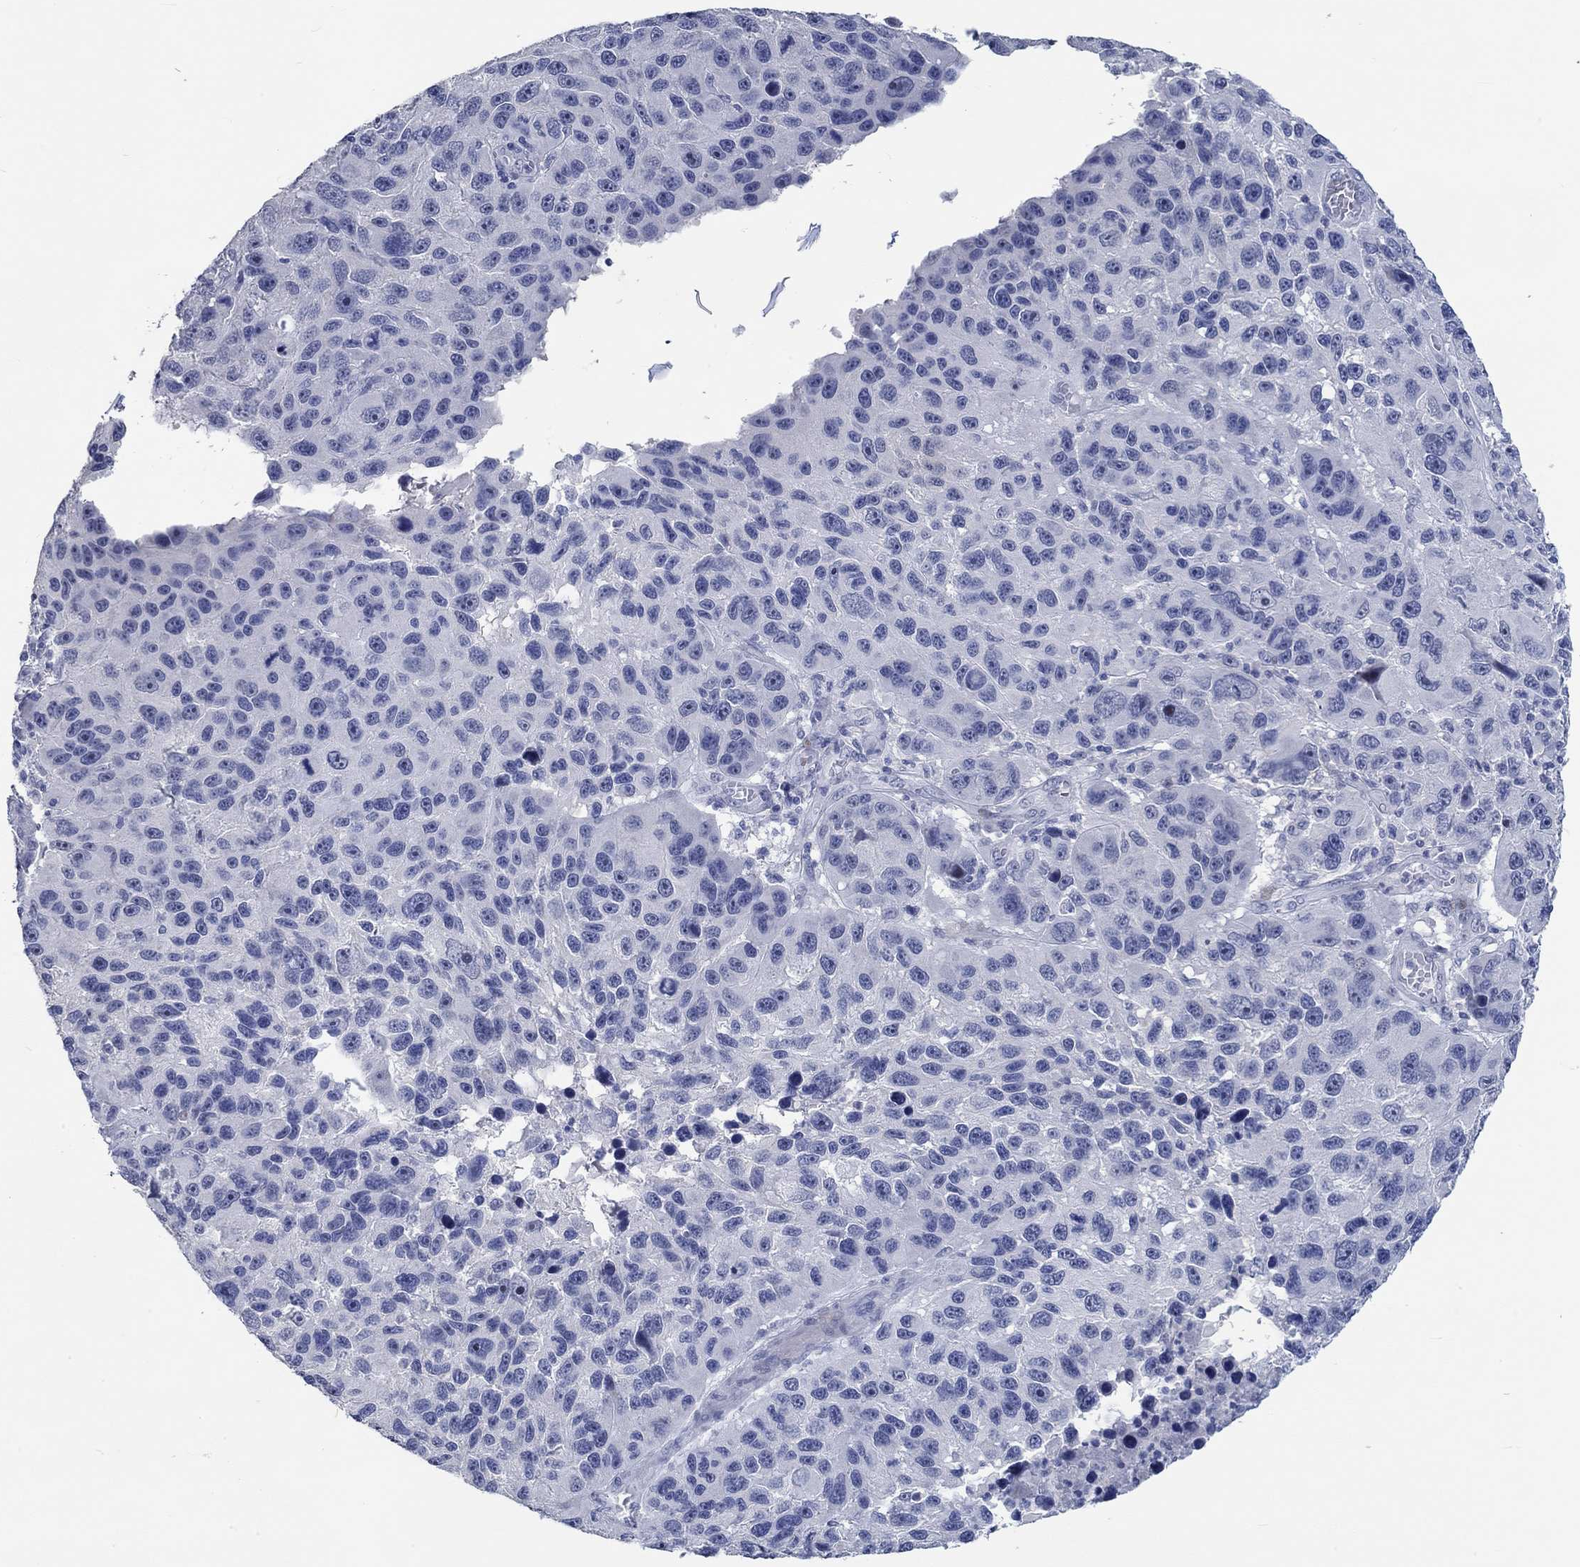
{"staining": {"intensity": "negative", "quantity": "none", "location": "none"}, "tissue": "melanoma", "cell_type": "Tumor cells", "image_type": "cancer", "snomed": [{"axis": "morphology", "description": "Malignant melanoma, NOS"}, {"axis": "topography", "description": "Skin"}], "caption": "IHC photomicrograph of neoplastic tissue: human malignant melanoma stained with DAB (3,3'-diaminobenzidine) shows no significant protein positivity in tumor cells.", "gene": "C4orf47", "patient": {"sex": "male", "age": 53}}